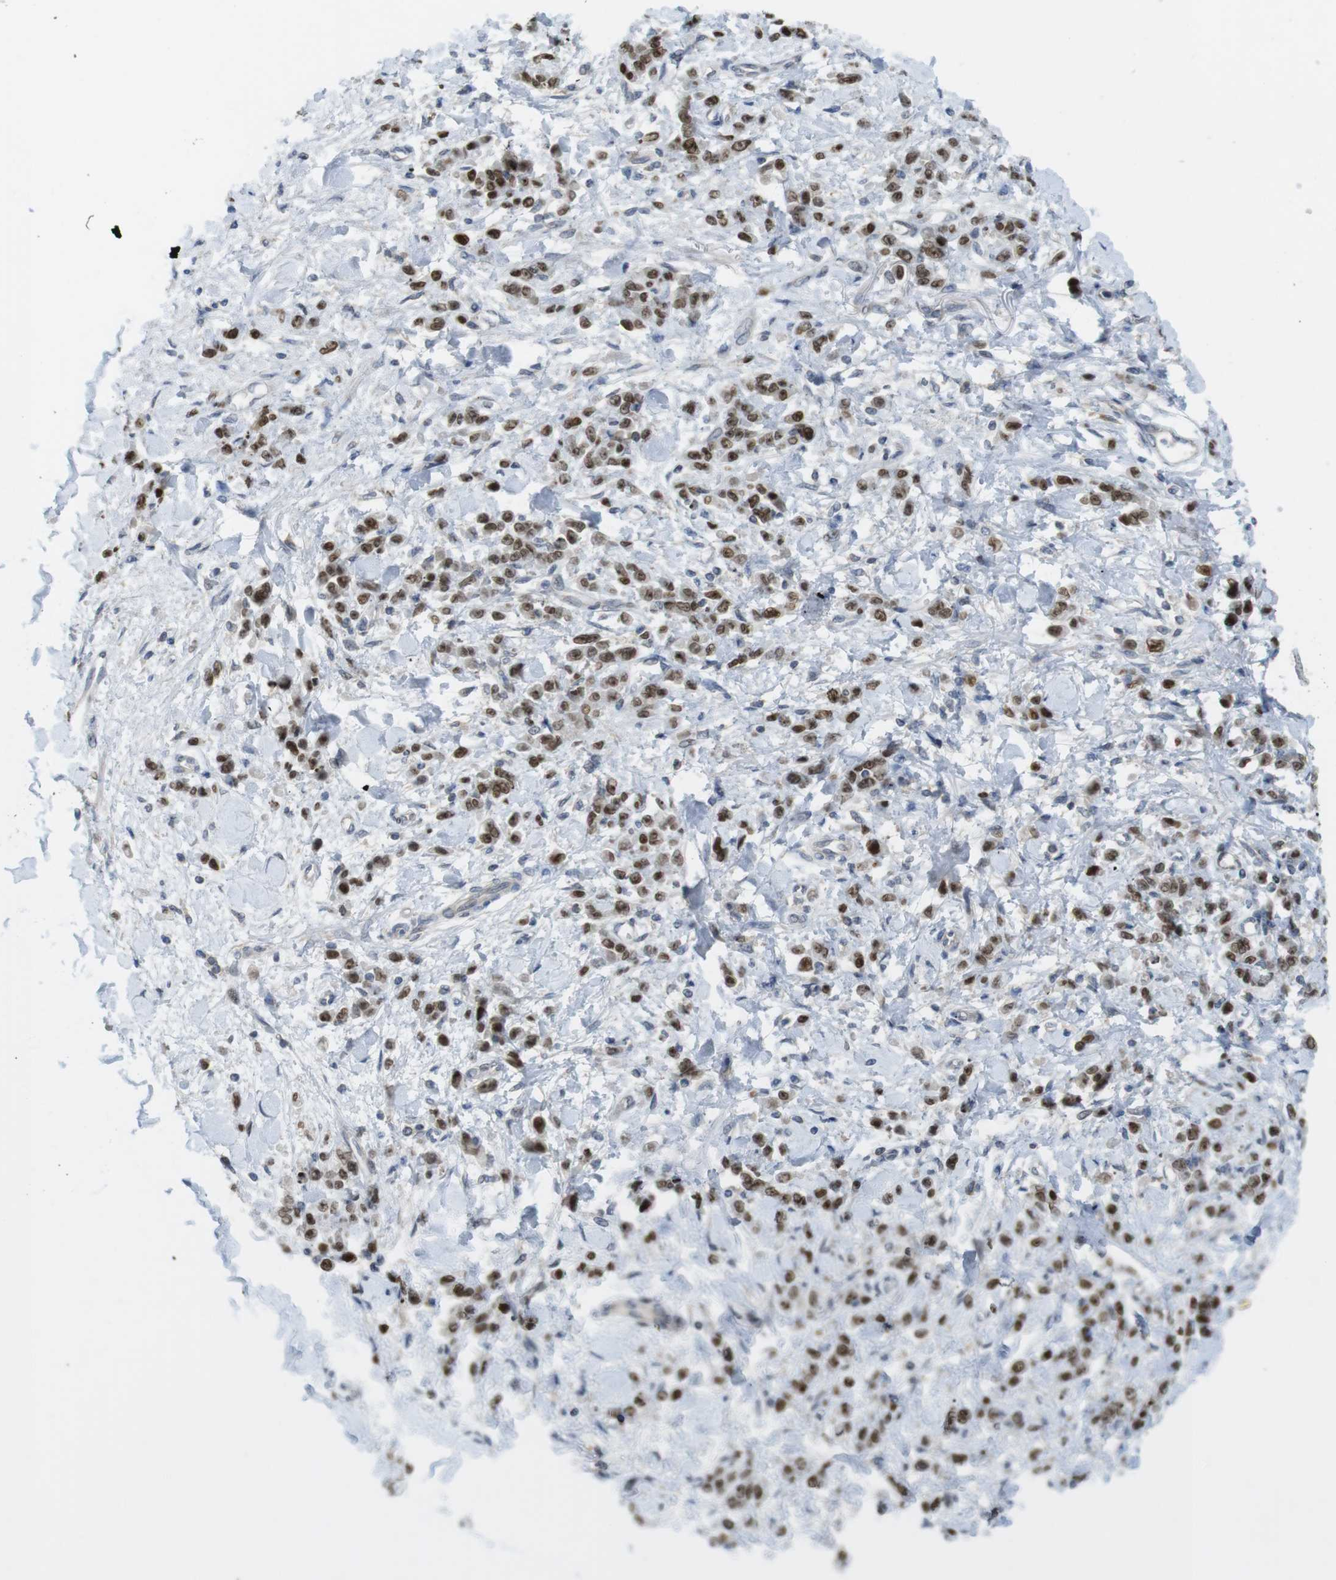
{"staining": {"intensity": "moderate", "quantity": ">75%", "location": "nuclear"}, "tissue": "stomach cancer", "cell_type": "Tumor cells", "image_type": "cancer", "snomed": [{"axis": "morphology", "description": "Normal tissue, NOS"}, {"axis": "morphology", "description": "Adenocarcinoma, NOS"}, {"axis": "topography", "description": "Stomach"}], "caption": "A brown stain shows moderate nuclear staining of a protein in human stomach adenocarcinoma tumor cells. (DAB (3,3'-diaminobenzidine) IHC, brown staining for protein, blue staining for nuclei).", "gene": "RCC1", "patient": {"sex": "male", "age": 82}}